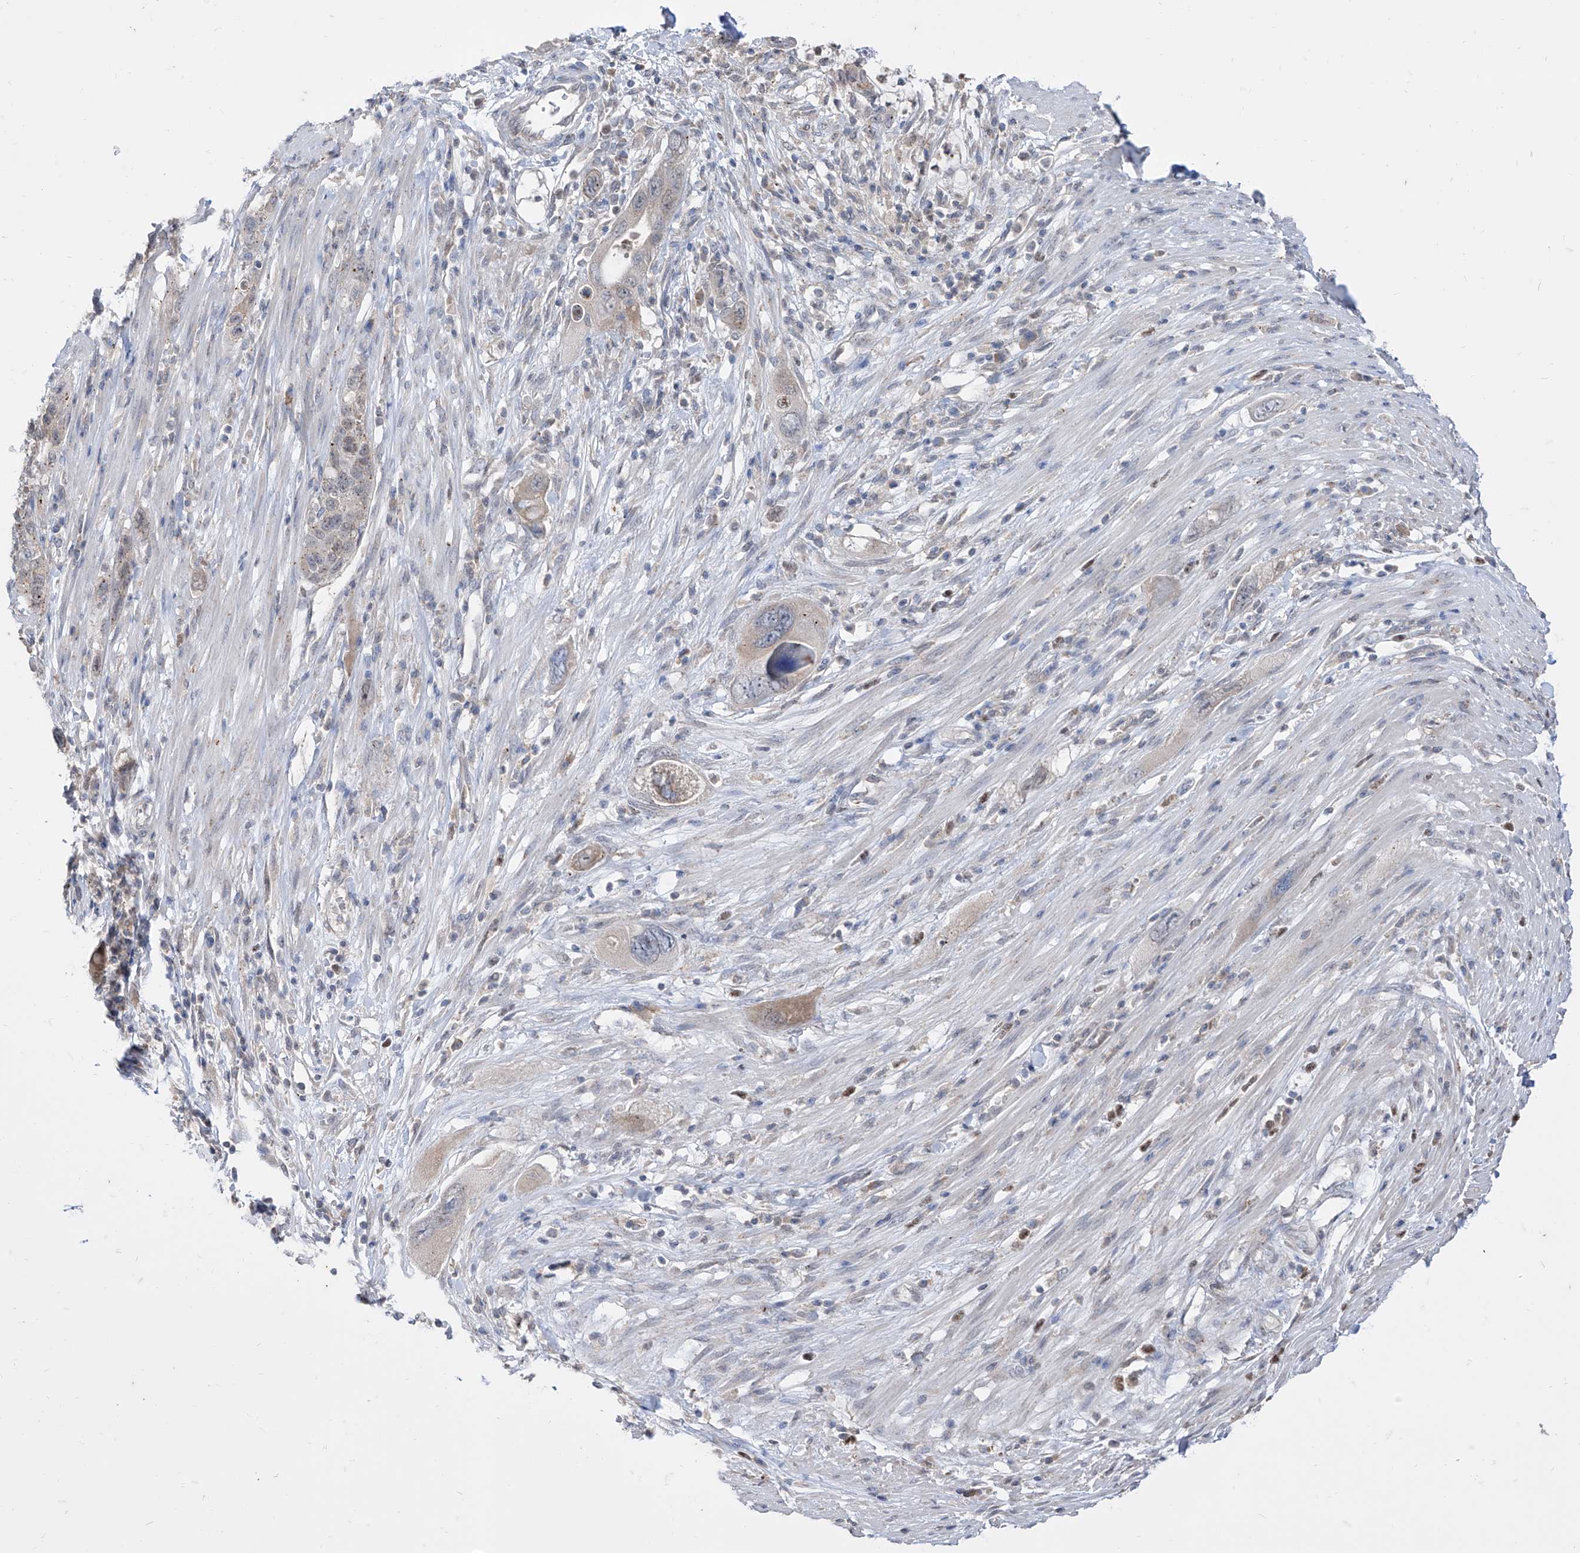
{"staining": {"intensity": "weak", "quantity": "25%-75%", "location": "cytoplasmic/membranous"}, "tissue": "pancreatic cancer", "cell_type": "Tumor cells", "image_type": "cancer", "snomed": [{"axis": "morphology", "description": "Adenocarcinoma, NOS"}, {"axis": "topography", "description": "Pancreas"}], "caption": "This is an image of immunohistochemistry (IHC) staining of pancreatic adenocarcinoma, which shows weak staining in the cytoplasmic/membranous of tumor cells.", "gene": "BROX", "patient": {"sex": "female", "age": 71}}